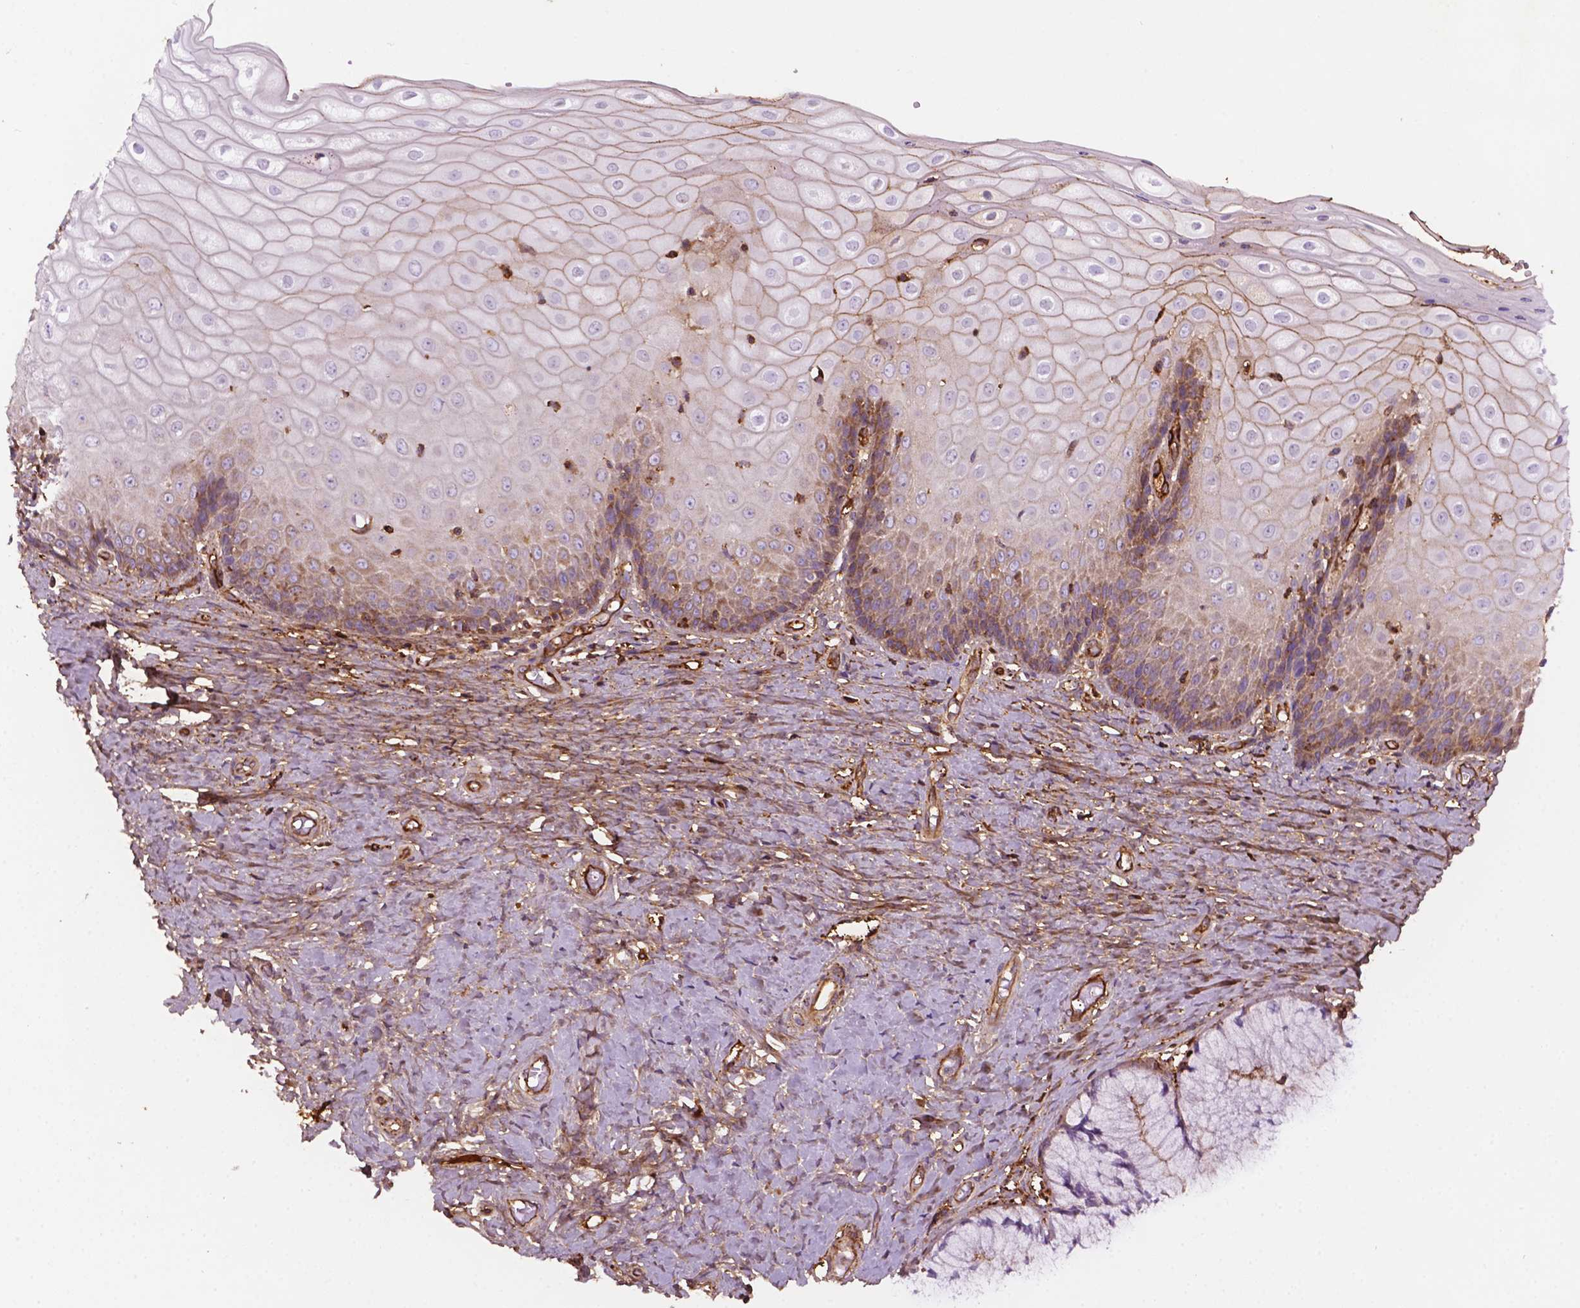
{"staining": {"intensity": "moderate", "quantity": "25%-75%", "location": "cytoplasmic/membranous,nuclear"}, "tissue": "cervix", "cell_type": "Glandular cells", "image_type": "normal", "snomed": [{"axis": "morphology", "description": "Normal tissue, NOS"}, {"axis": "topography", "description": "Cervix"}], "caption": "A histopathology image showing moderate cytoplasmic/membranous,nuclear positivity in approximately 25%-75% of glandular cells in unremarkable cervix, as visualized by brown immunohistochemical staining.", "gene": "DCN", "patient": {"sex": "female", "age": 37}}